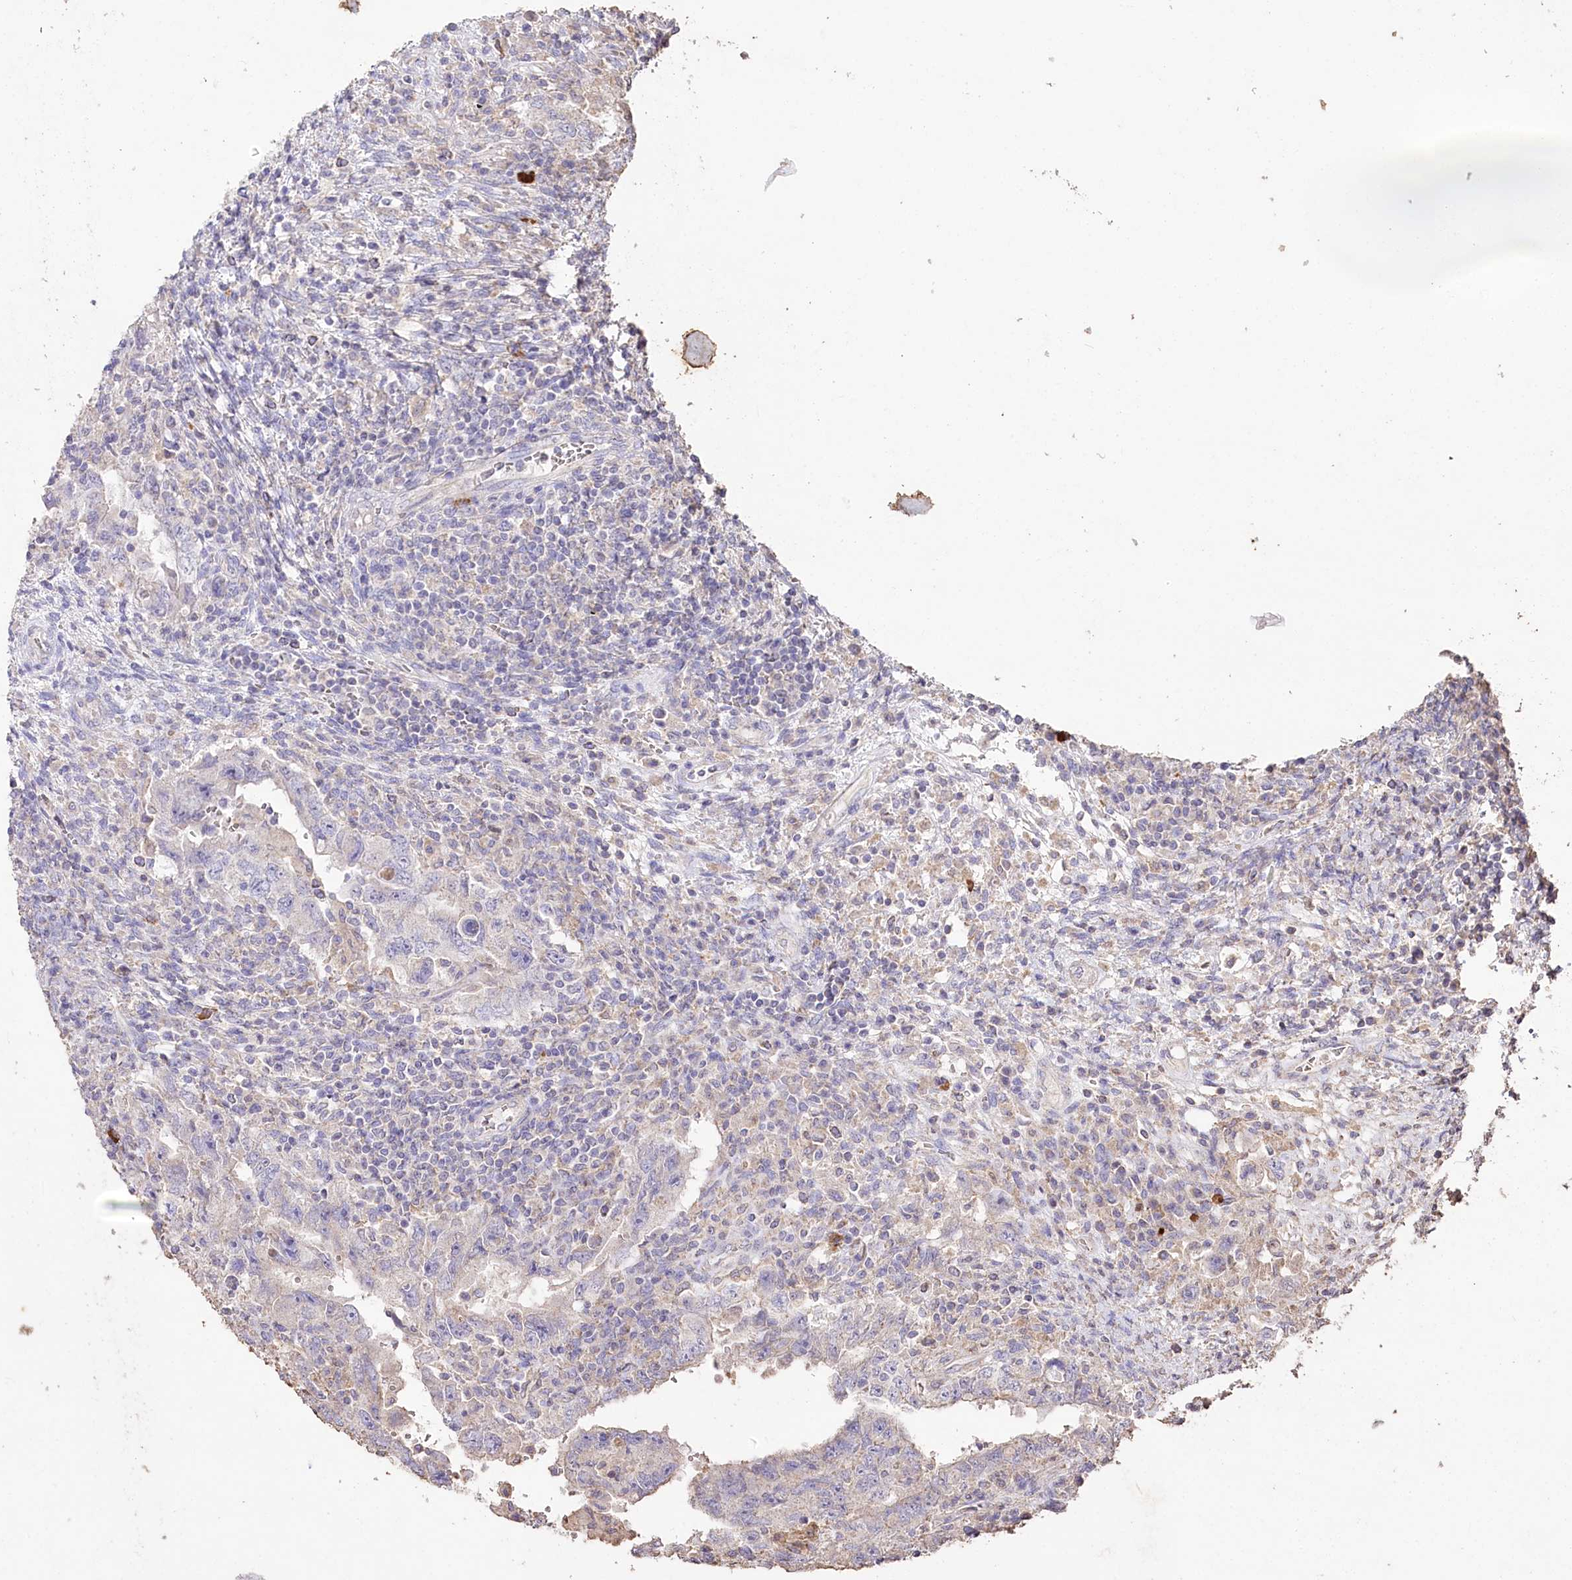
{"staining": {"intensity": "negative", "quantity": "none", "location": "none"}, "tissue": "testis cancer", "cell_type": "Tumor cells", "image_type": "cancer", "snomed": [{"axis": "morphology", "description": "Carcinoma, Embryonal, NOS"}, {"axis": "topography", "description": "Testis"}], "caption": "Human embryonal carcinoma (testis) stained for a protein using immunohistochemistry exhibits no staining in tumor cells.", "gene": "IREB2", "patient": {"sex": "male", "age": 26}}